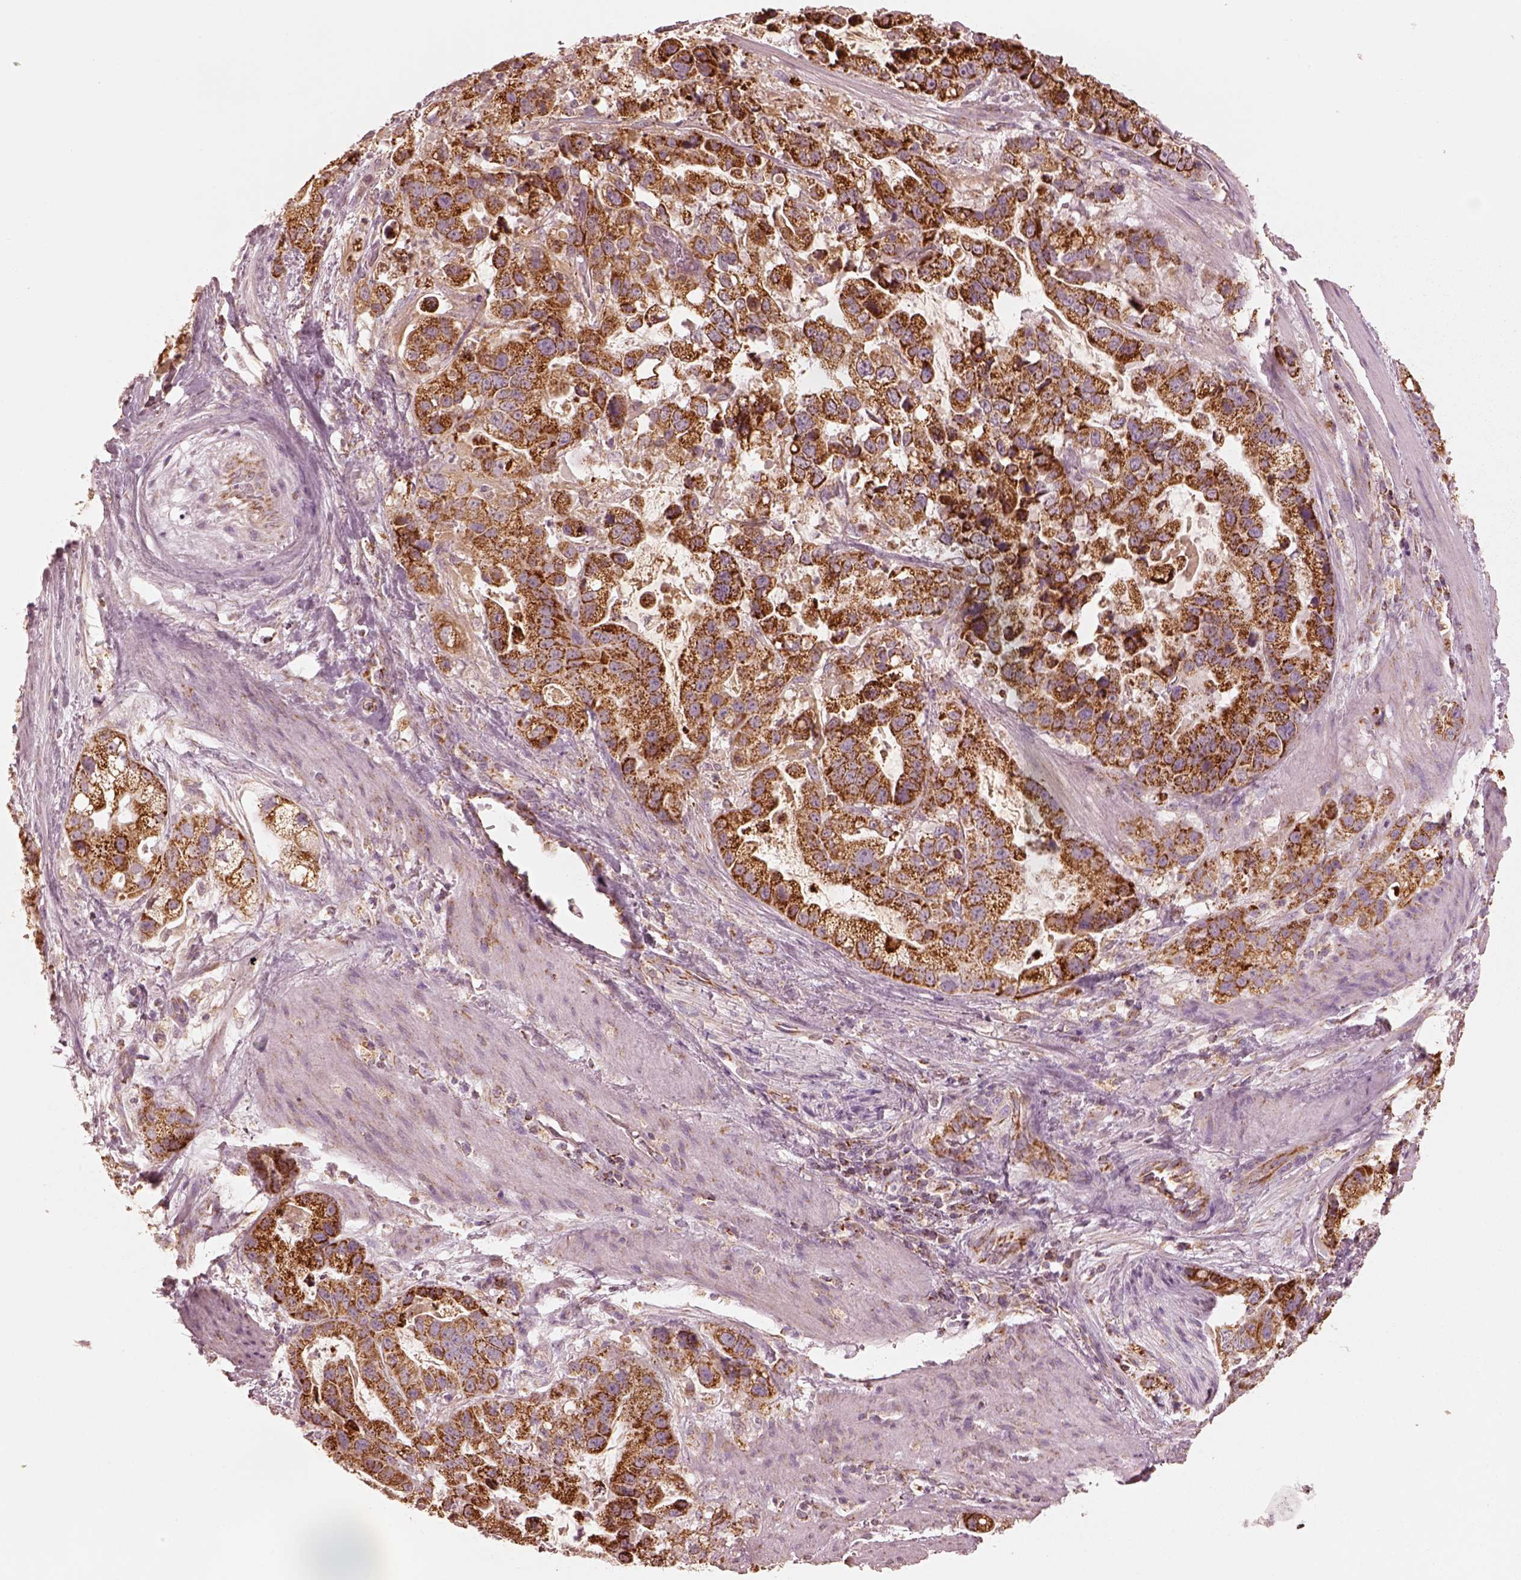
{"staining": {"intensity": "strong", "quantity": ">75%", "location": "cytoplasmic/membranous"}, "tissue": "stomach cancer", "cell_type": "Tumor cells", "image_type": "cancer", "snomed": [{"axis": "morphology", "description": "Adenocarcinoma, NOS"}, {"axis": "topography", "description": "Stomach"}], "caption": "Immunohistochemistry micrograph of human stomach cancer (adenocarcinoma) stained for a protein (brown), which exhibits high levels of strong cytoplasmic/membranous positivity in approximately >75% of tumor cells.", "gene": "ENTPD6", "patient": {"sex": "male", "age": 59}}